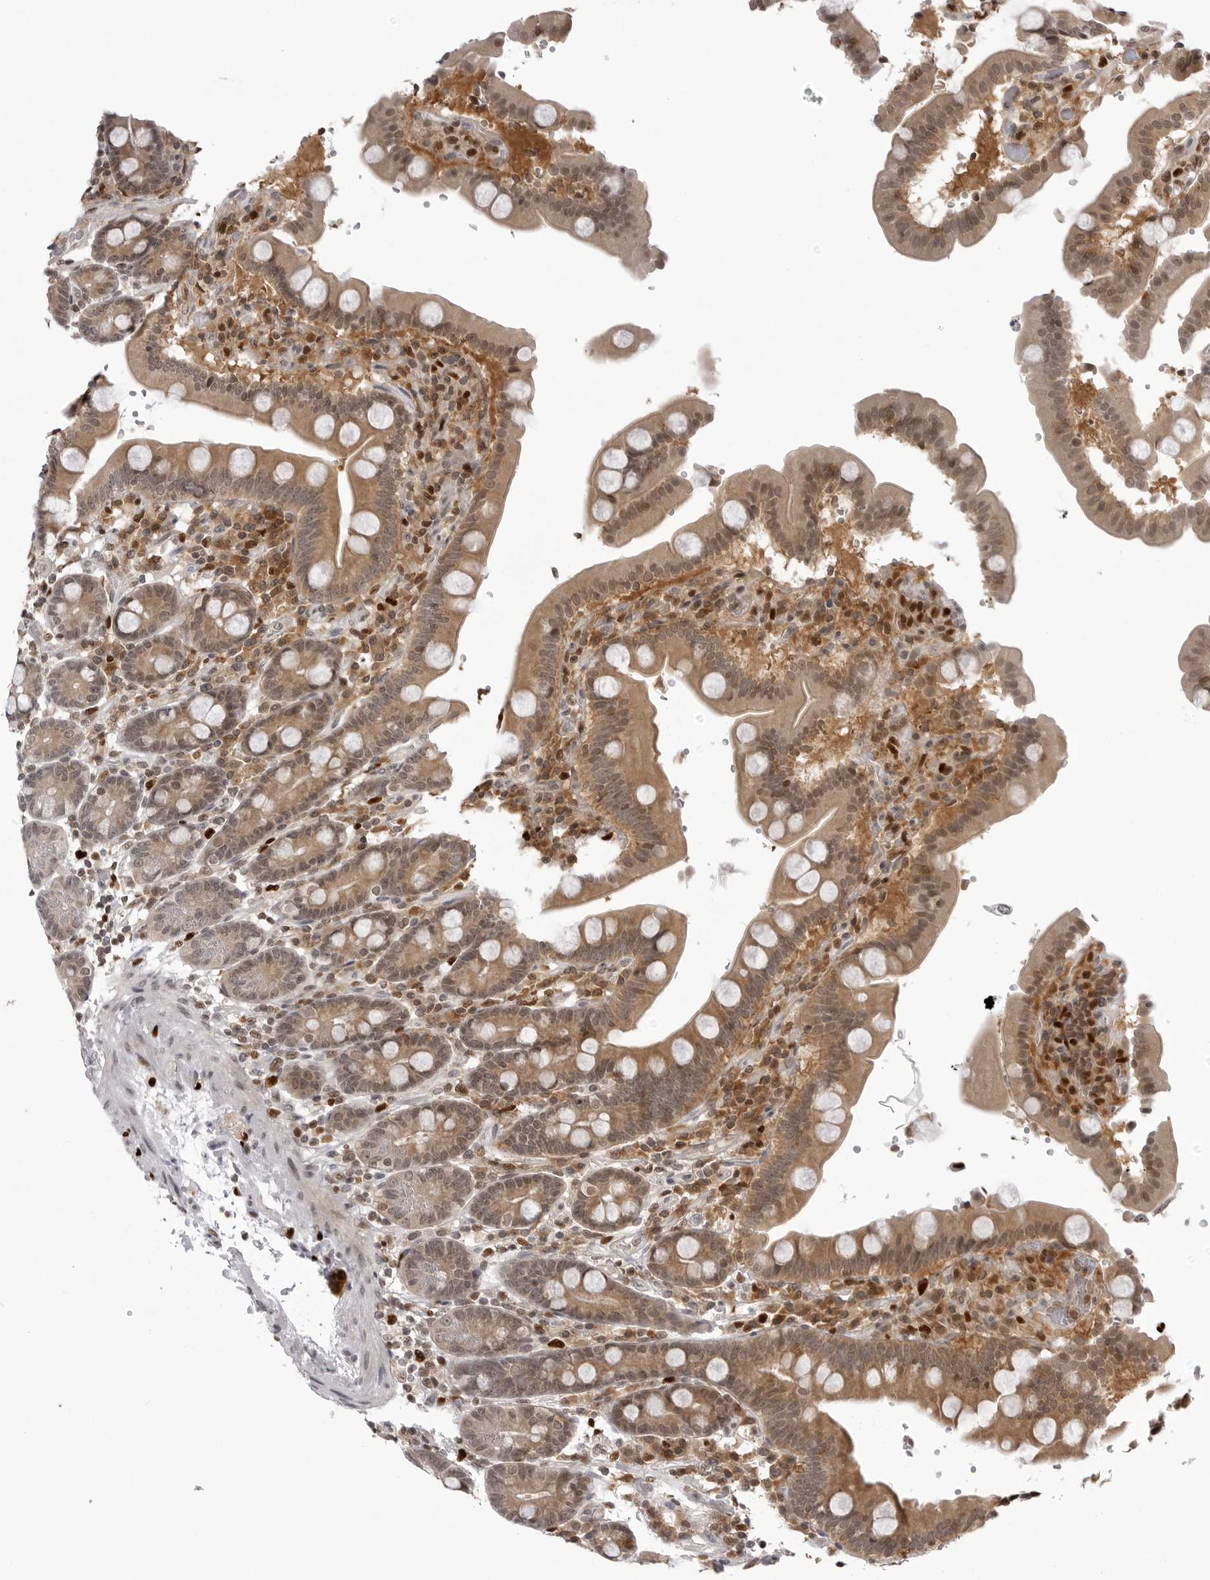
{"staining": {"intensity": "moderate", "quantity": ">75%", "location": "cytoplasmic/membranous,nuclear"}, "tissue": "duodenum", "cell_type": "Glandular cells", "image_type": "normal", "snomed": [{"axis": "morphology", "description": "Normal tissue, NOS"}, {"axis": "topography", "description": "Small intestine, NOS"}], "caption": "The immunohistochemical stain shows moderate cytoplasmic/membranous,nuclear staining in glandular cells of unremarkable duodenum.", "gene": "PTK2B", "patient": {"sex": "female", "age": 71}}